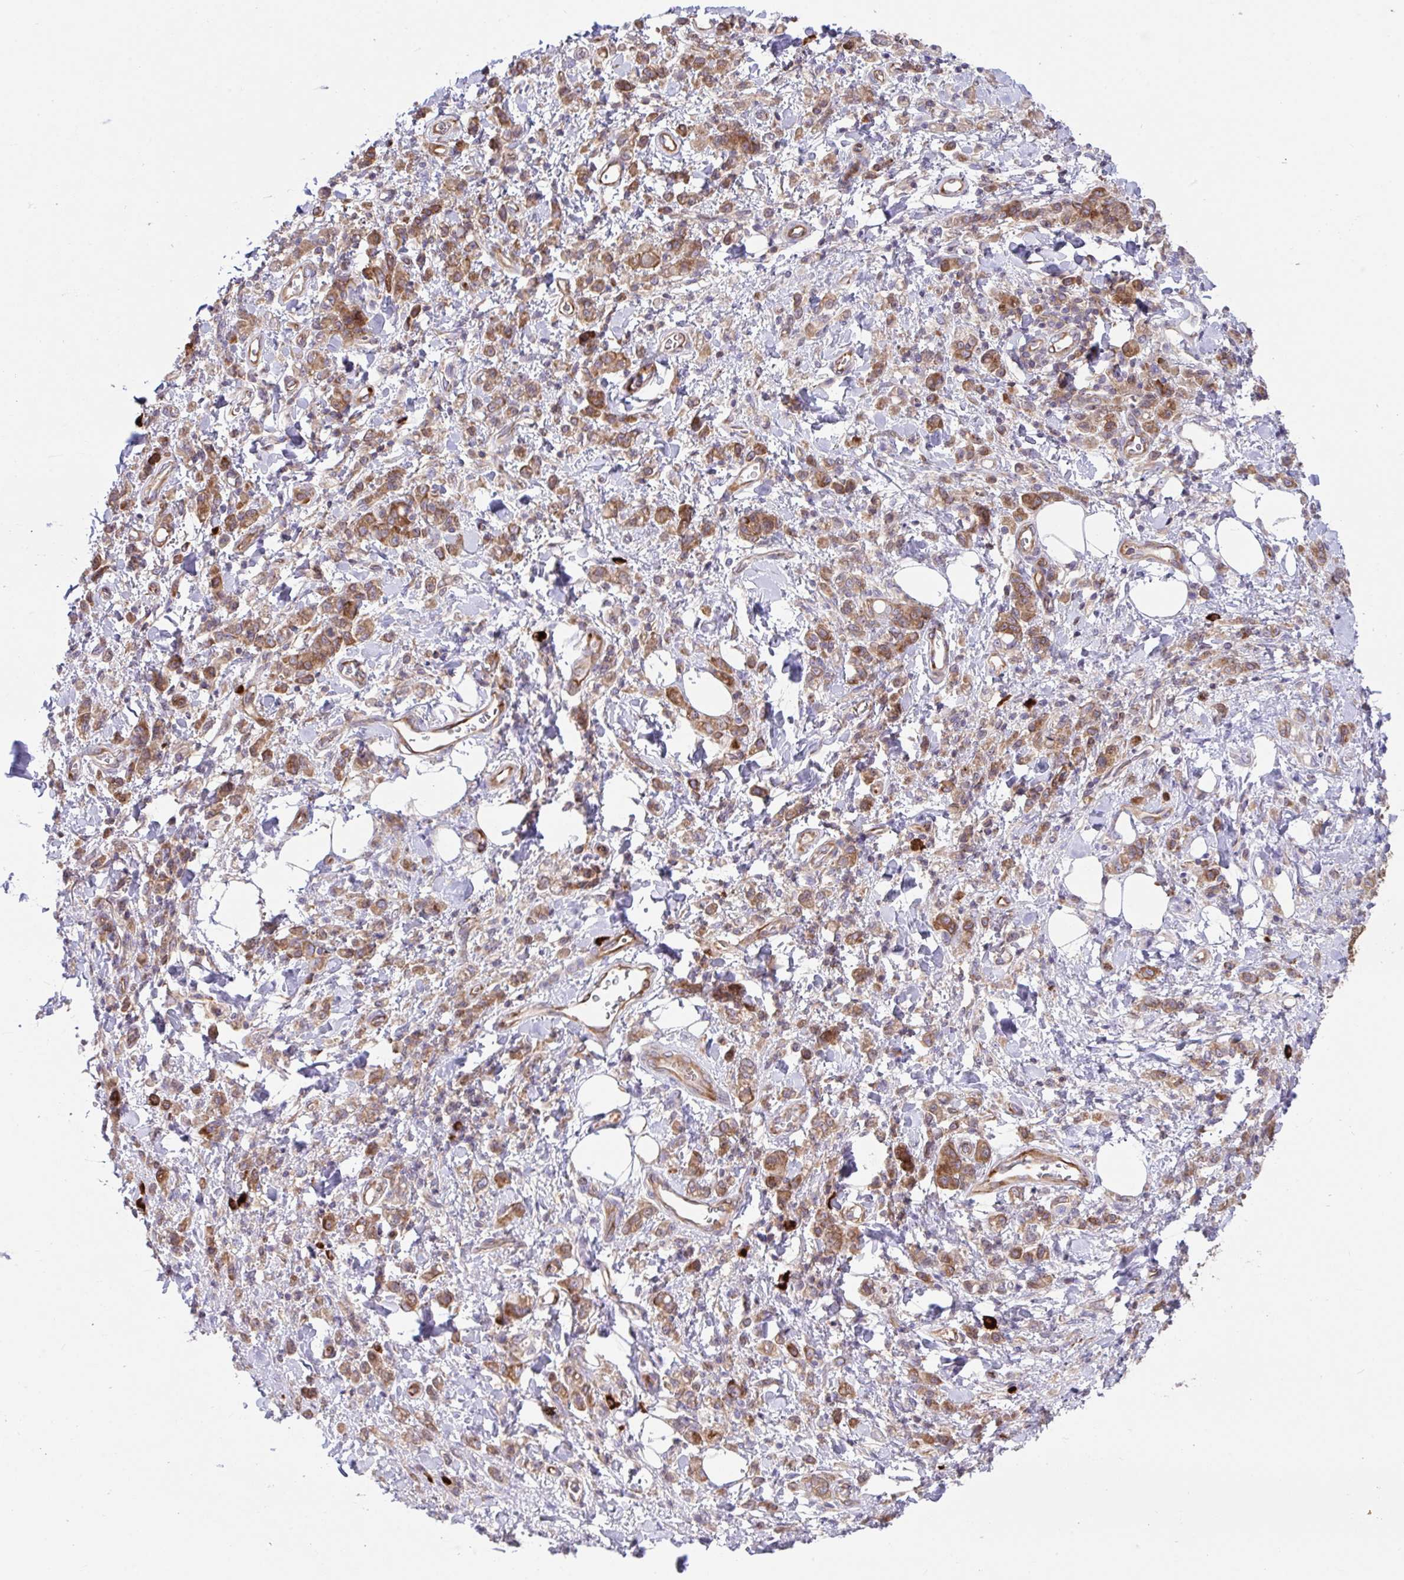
{"staining": {"intensity": "moderate", "quantity": ">75%", "location": "cytoplasmic/membranous"}, "tissue": "stomach cancer", "cell_type": "Tumor cells", "image_type": "cancer", "snomed": [{"axis": "morphology", "description": "Adenocarcinoma, NOS"}, {"axis": "topography", "description": "Stomach"}], "caption": "IHC micrograph of human stomach cancer stained for a protein (brown), which demonstrates medium levels of moderate cytoplasmic/membranous expression in approximately >75% of tumor cells.", "gene": "YARS2", "patient": {"sex": "male", "age": 77}}